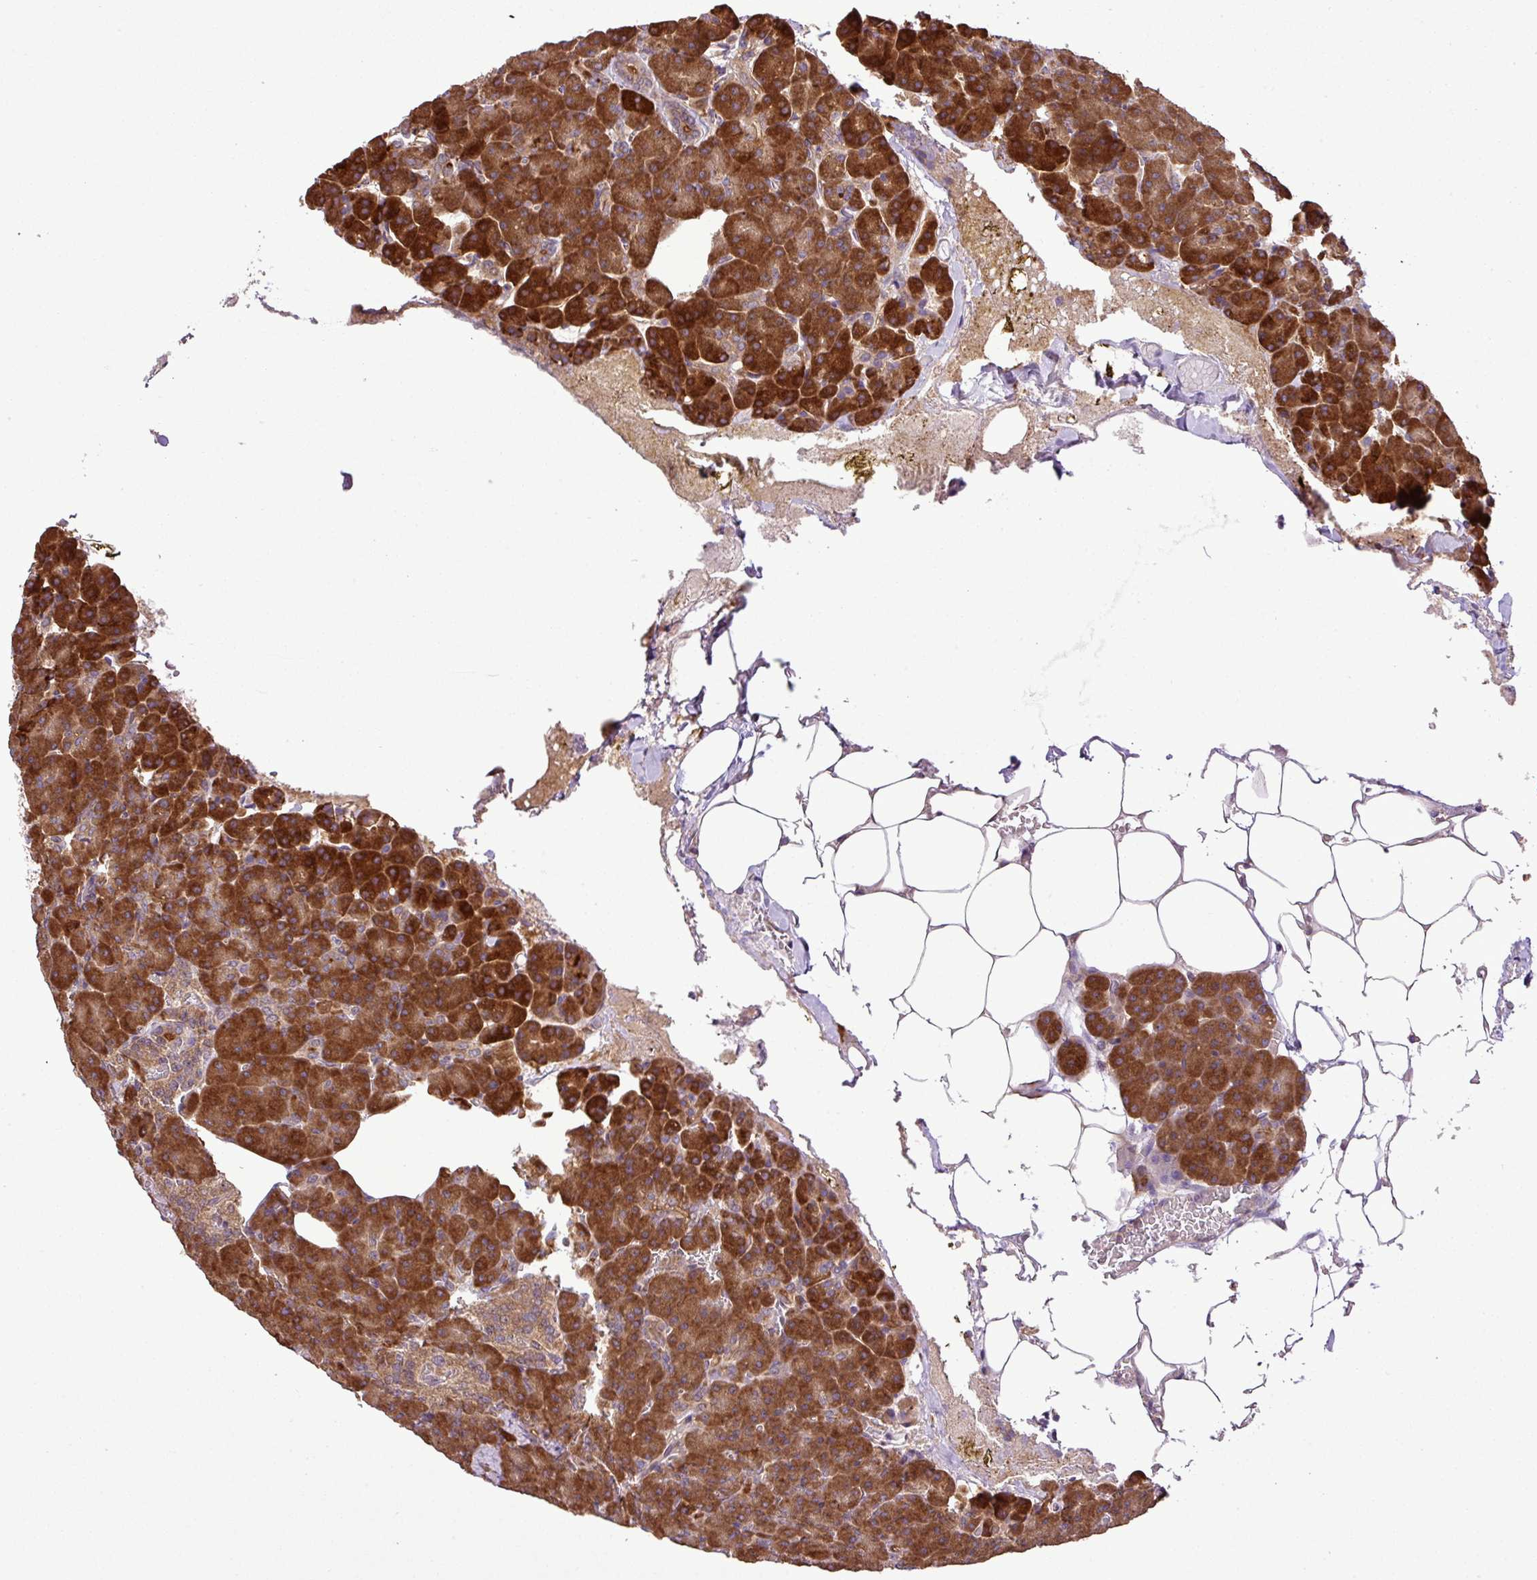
{"staining": {"intensity": "strong", "quantity": ">75%", "location": "cytoplasmic/membranous"}, "tissue": "pancreas", "cell_type": "Exocrine glandular cells", "image_type": "normal", "snomed": [{"axis": "morphology", "description": "Normal tissue, NOS"}, {"axis": "topography", "description": "Pancreas"}], "caption": "High-power microscopy captured an immunohistochemistry (IHC) micrograph of unremarkable pancreas, revealing strong cytoplasmic/membranous staining in approximately >75% of exocrine glandular cells.", "gene": "DLGAP4", "patient": {"sex": "female", "age": 74}}